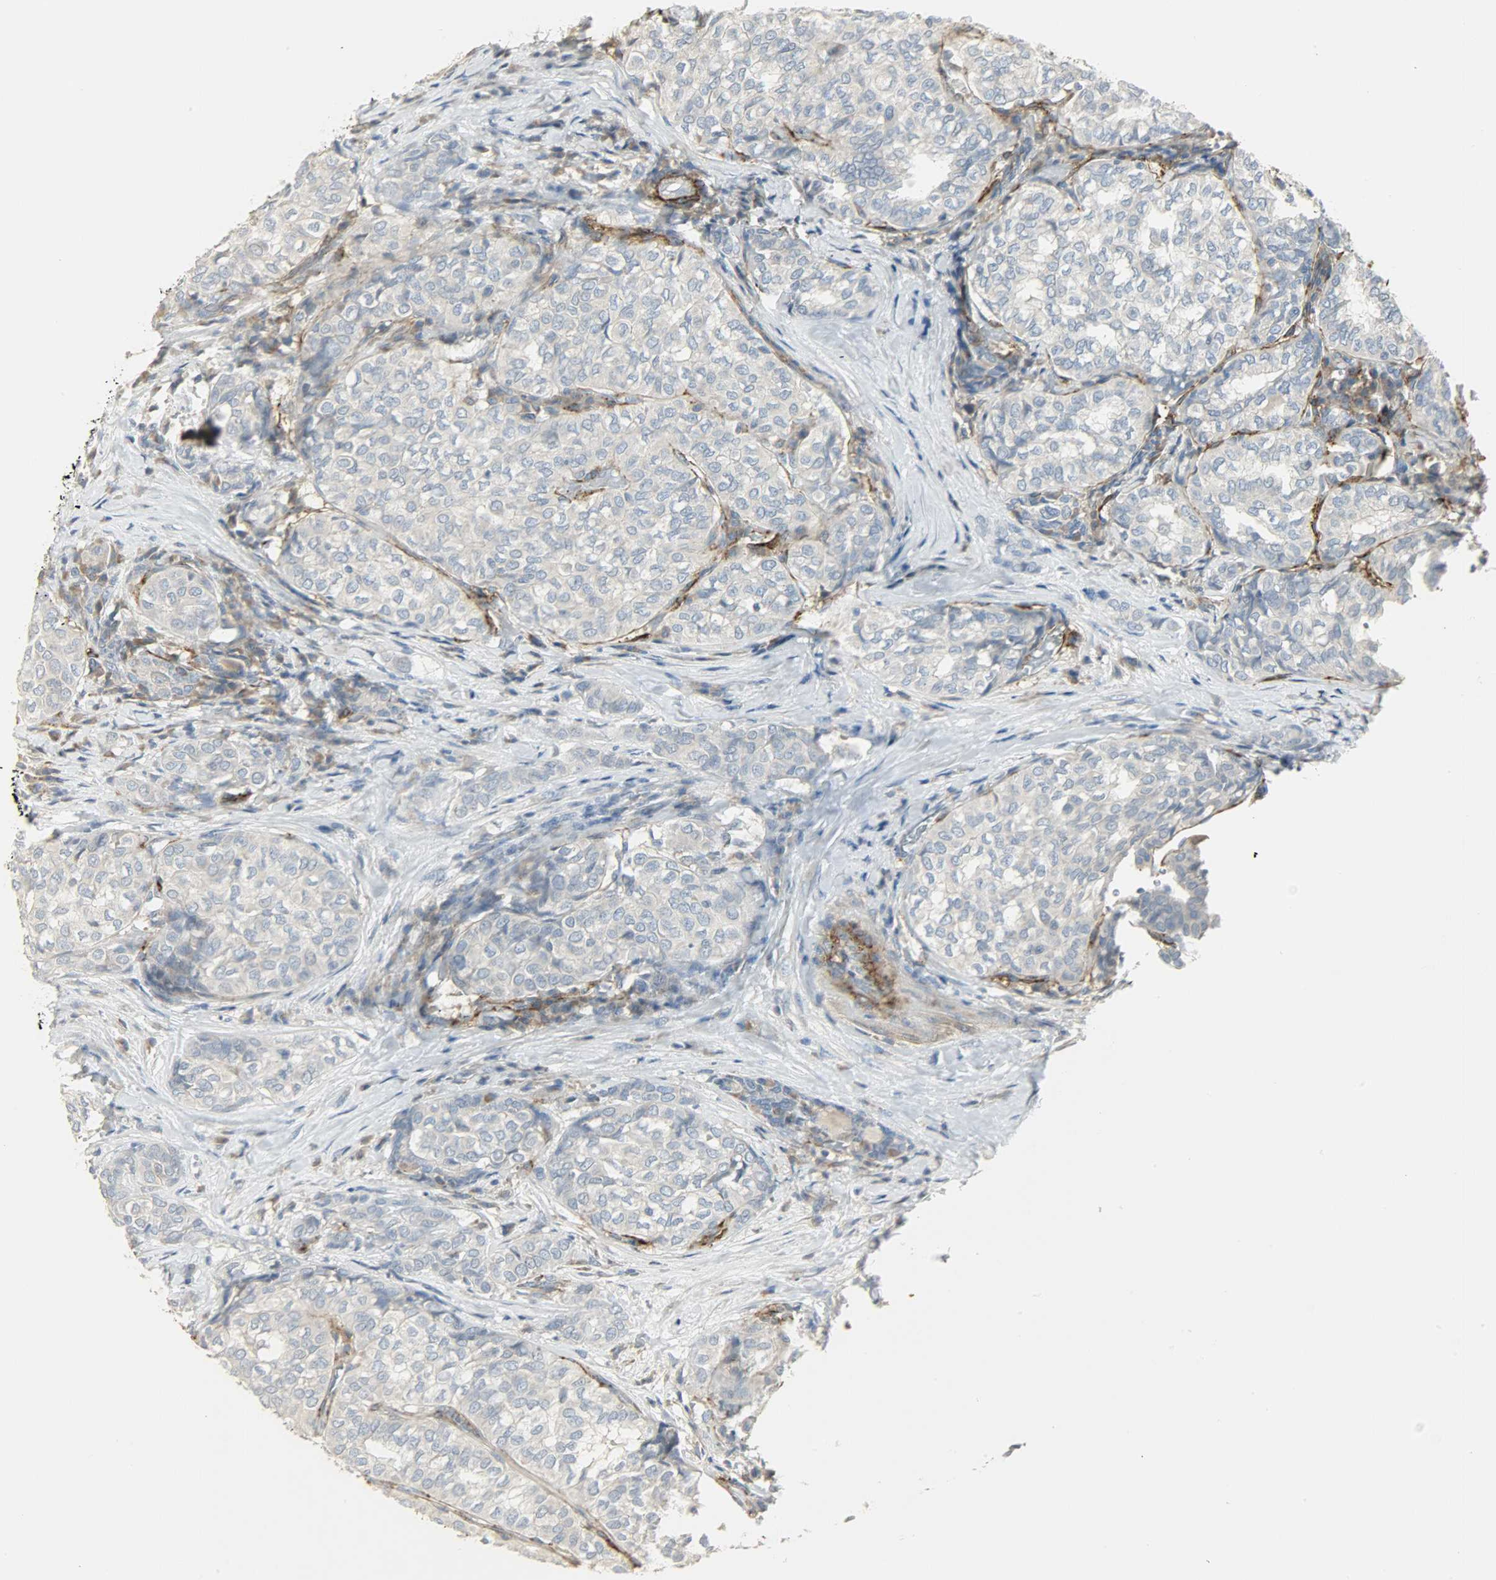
{"staining": {"intensity": "negative", "quantity": "none", "location": "none"}, "tissue": "thyroid cancer", "cell_type": "Tumor cells", "image_type": "cancer", "snomed": [{"axis": "morphology", "description": "Papillary adenocarcinoma, NOS"}, {"axis": "topography", "description": "Thyroid gland"}], "caption": "This histopathology image is of papillary adenocarcinoma (thyroid) stained with IHC to label a protein in brown with the nuclei are counter-stained blue. There is no expression in tumor cells. Brightfield microscopy of immunohistochemistry (IHC) stained with DAB (brown) and hematoxylin (blue), captured at high magnification.", "gene": "ENPEP", "patient": {"sex": "female", "age": 30}}